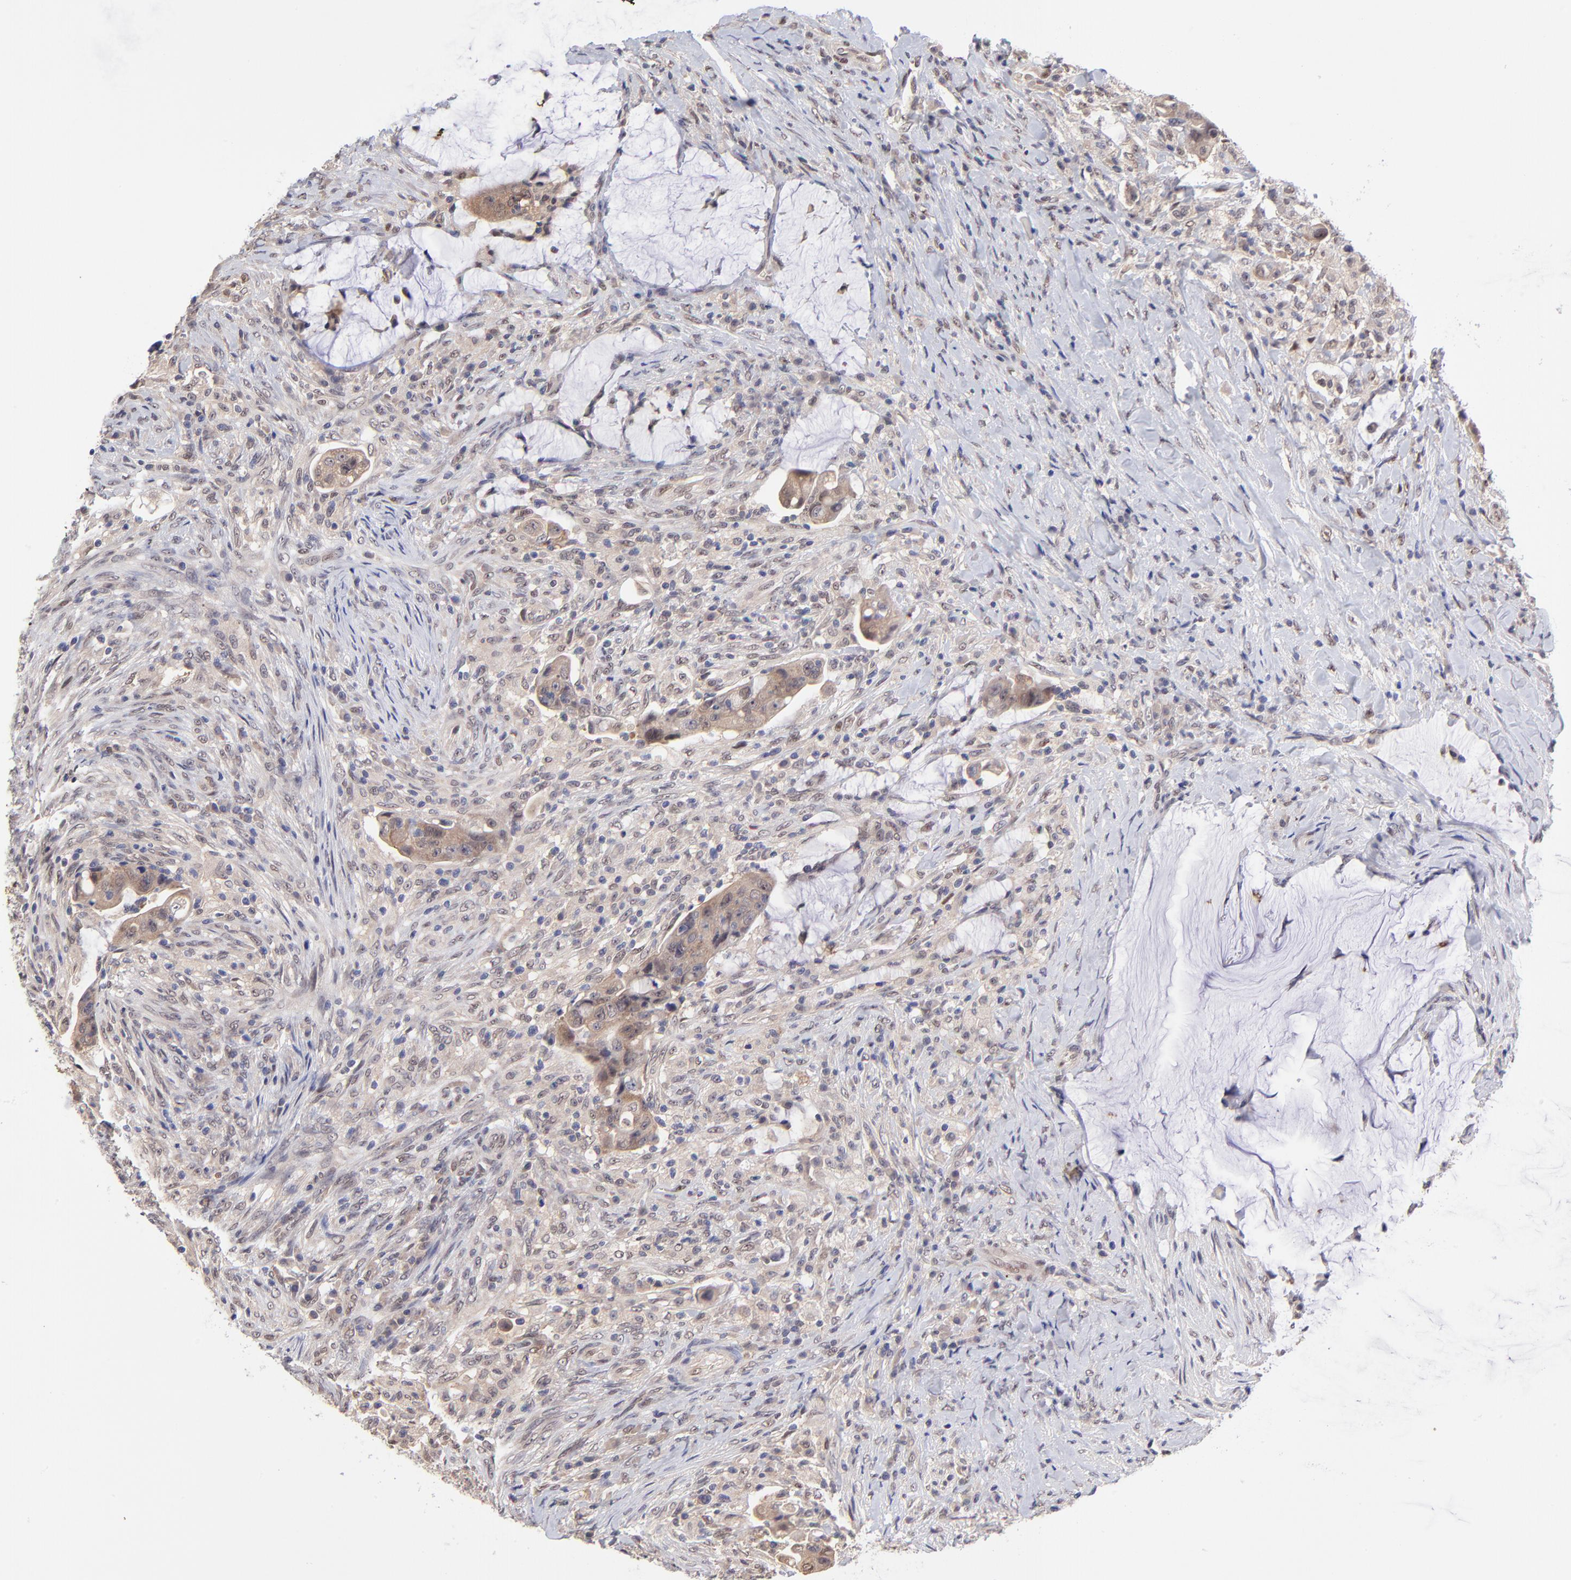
{"staining": {"intensity": "moderate", "quantity": ">75%", "location": "cytoplasmic/membranous"}, "tissue": "colorectal cancer", "cell_type": "Tumor cells", "image_type": "cancer", "snomed": [{"axis": "morphology", "description": "Adenocarcinoma, NOS"}, {"axis": "topography", "description": "Rectum"}], "caption": "Colorectal cancer was stained to show a protein in brown. There is medium levels of moderate cytoplasmic/membranous positivity in approximately >75% of tumor cells.", "gene": "UBE2E3", "patient": {"sex": "female", "age": 71}}